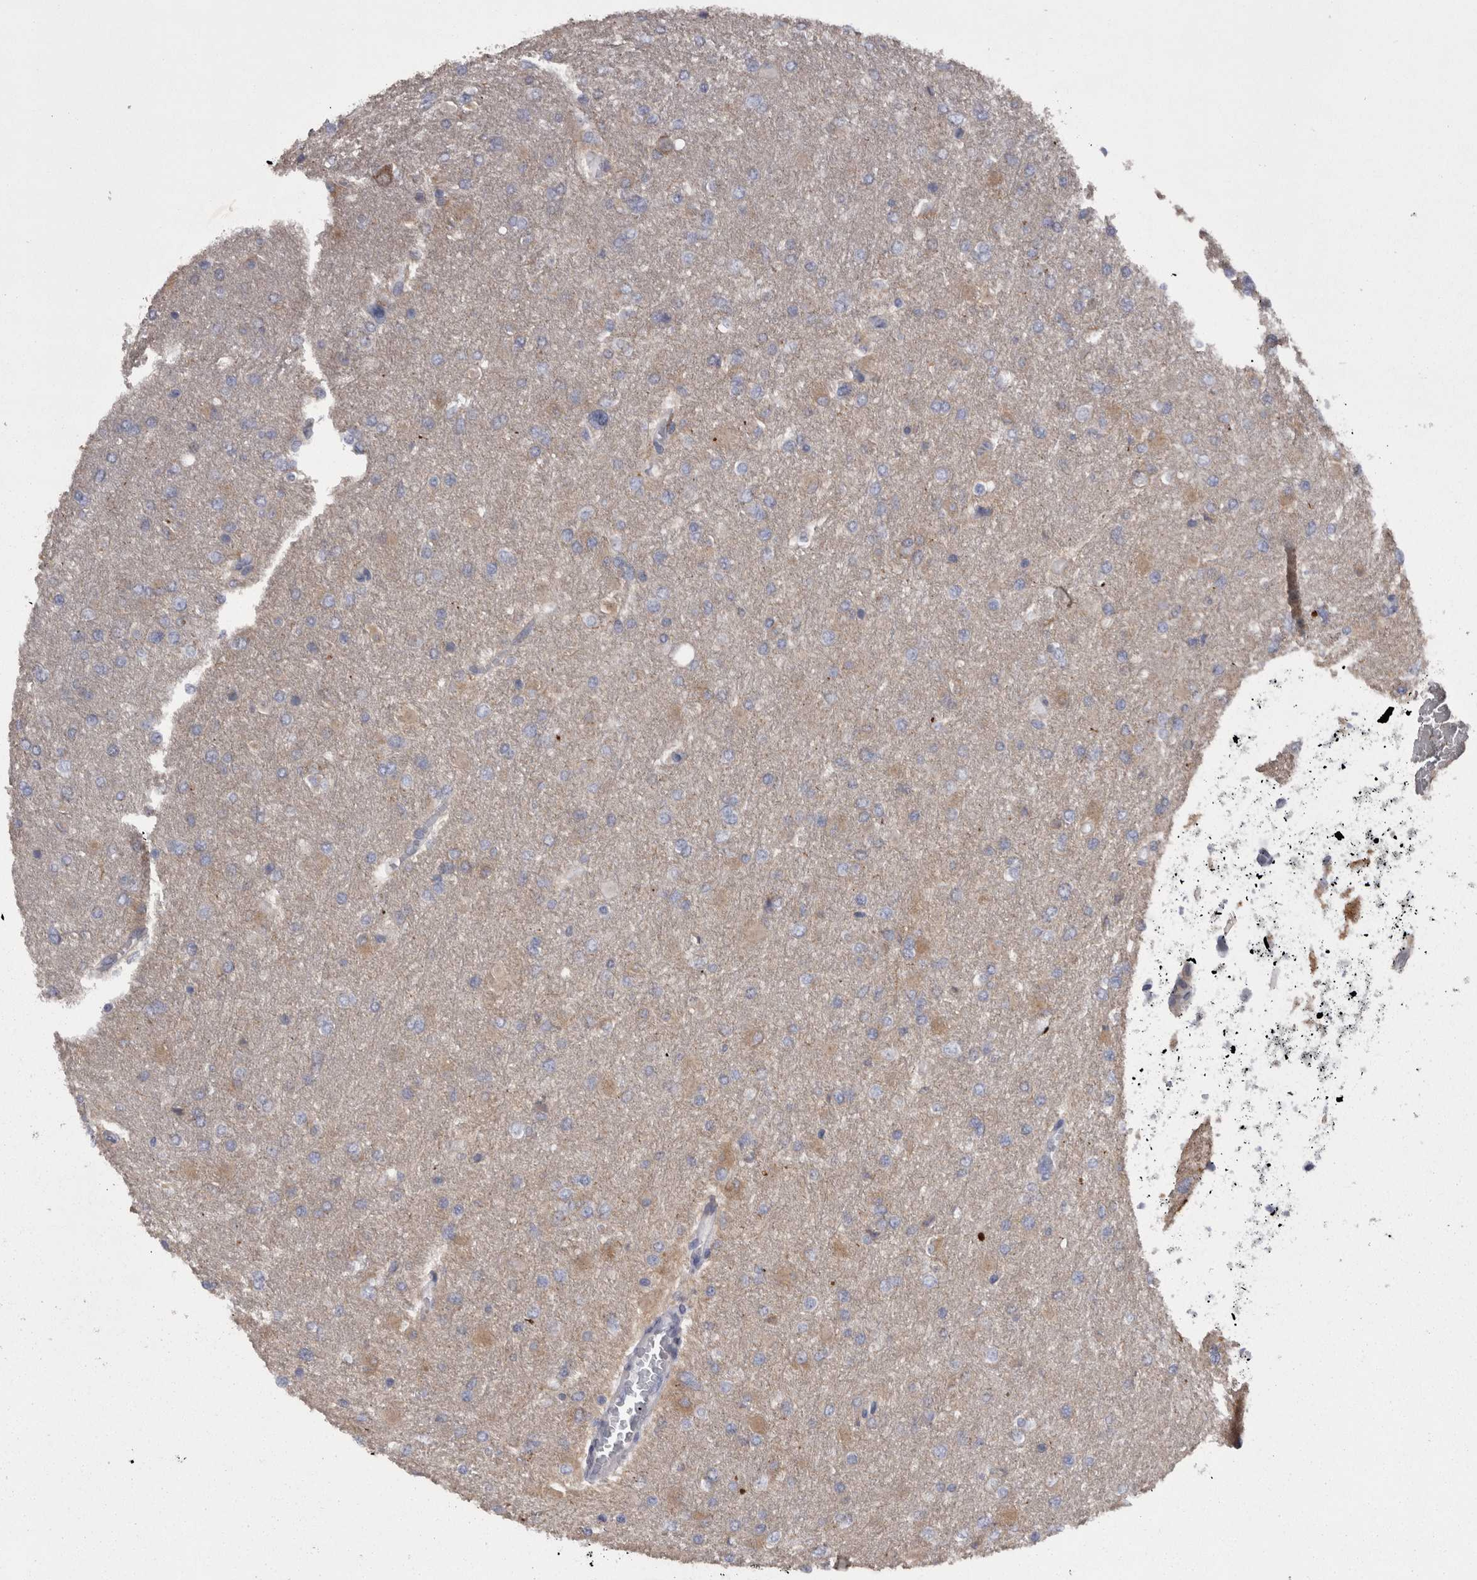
{"staining": {"intensity": "negative", "quantity": "none", "location": "none"}, "tissue": "glioma", "cell_type": "Tumor cells", "image_type": "cancer", "snomed": [{"axis": "morphology", "description": "Glioma, malignant, High grade"}, {"axis": "topography", "description": "Cerebral cortex"}], "caption": "This histopathology image is of glioma stained with immunohistochemistry to label a protein in brown with the nuclei are counter-stained blue. There is no positivity in tumor cells.", "gene": "CAMK2D", "patient": {"sex": "female", "age": 36}}